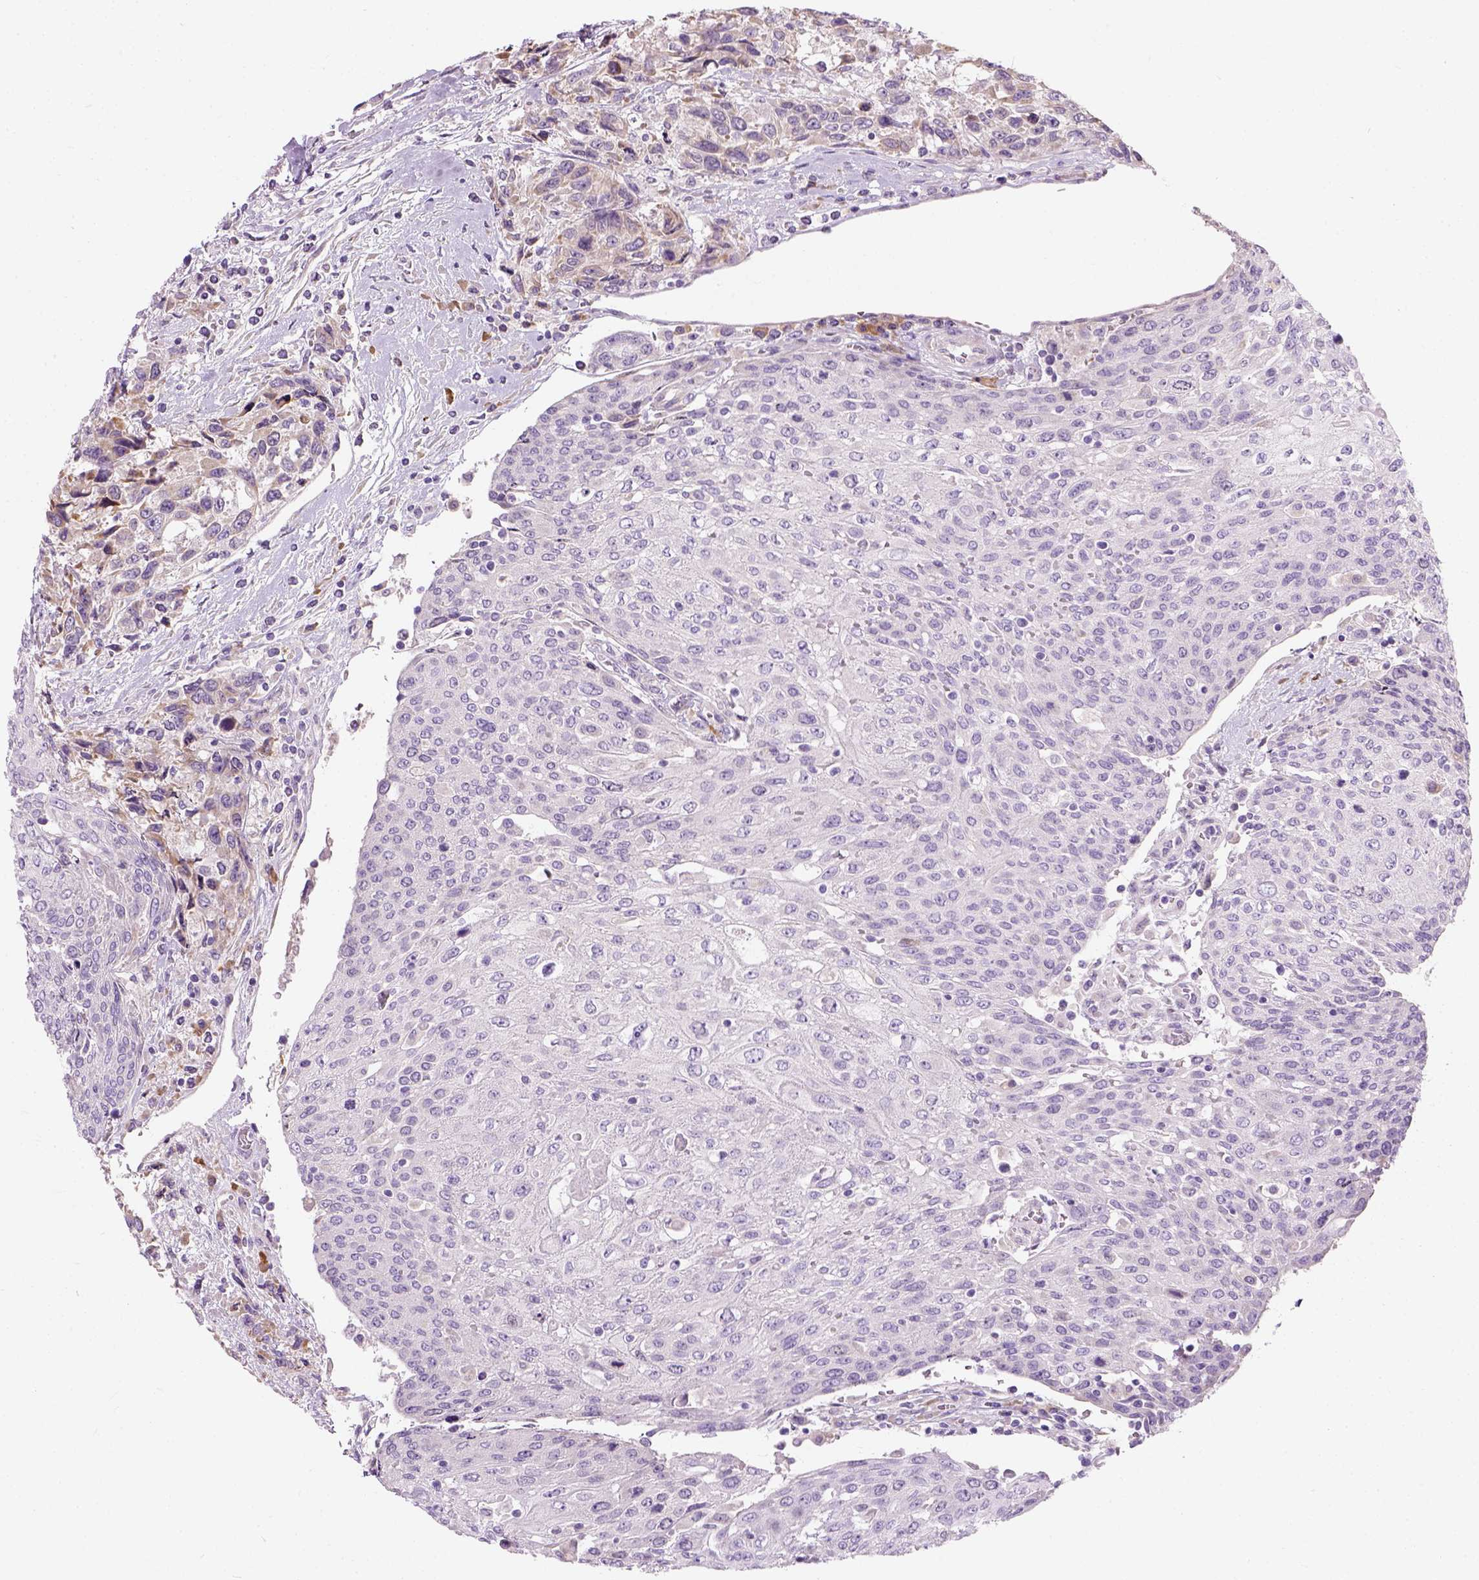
{"staining": {"intensity": "weak", "quantity": "<25%", "location": "cytoplasmic/membranous"}, "tissue": "urothelial cancer", "cell_type": "Tumor cells", "image_type": "cancer", "snomed": [{"axis": "morphology", "description": "Urothelial carcinoma, High grade"}, {"axis": "topography", "description": "Urinary bladder"}], "caption": "Immunohistochemistry of urothelial carcinoma (high-grade) reveals no staining in tumor cells.", "gene": "TRIM72", "patient": {"sex": "female", "age": 70}}